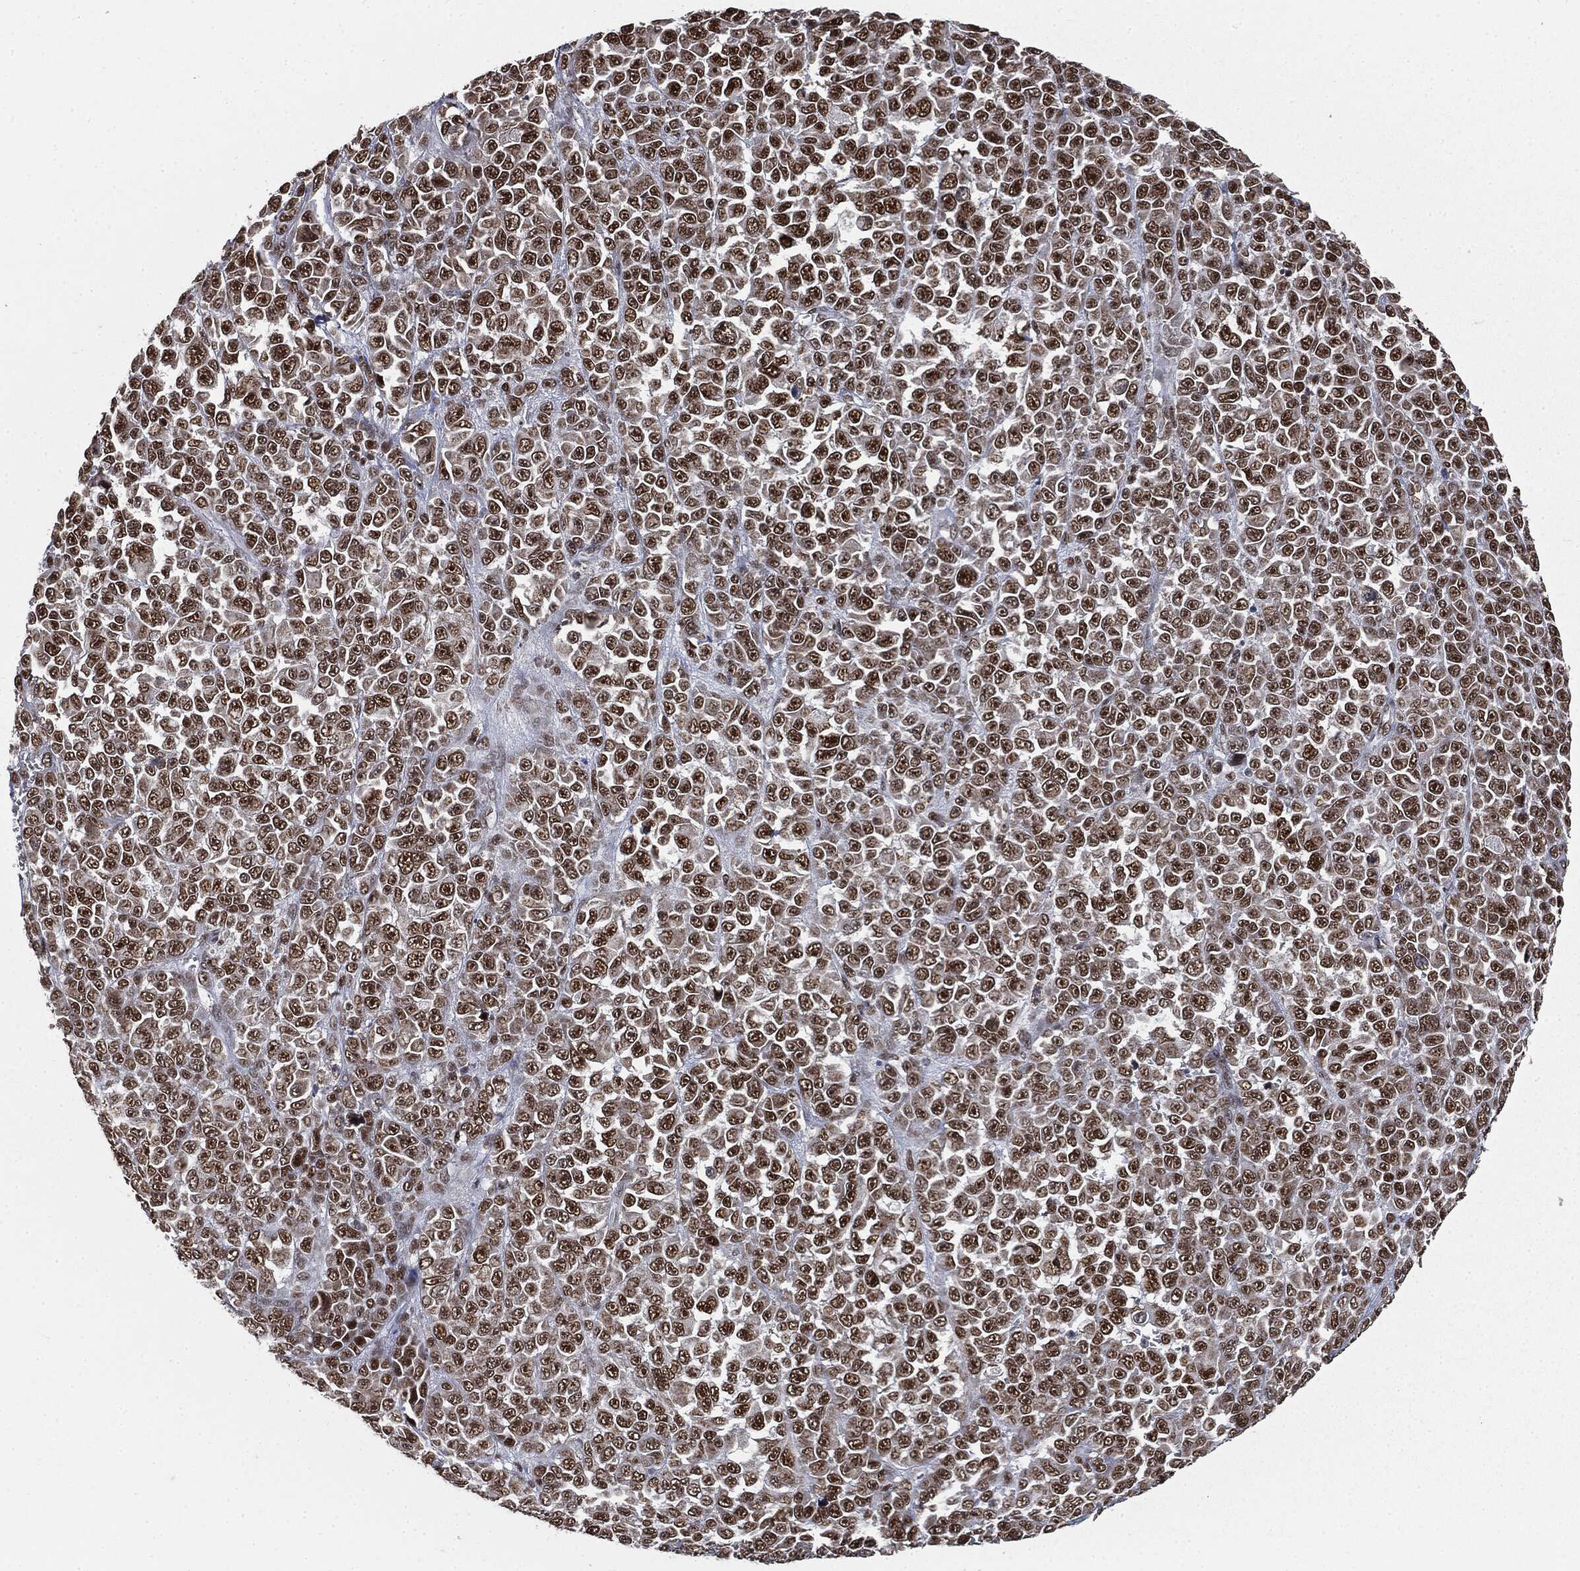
{"staining": {"intensity": "strong", "quantity": ">75%", "location": "nuclear"}, "tissue": "melanoma", "cell_type": "Tumor cells", "image_type": "cancer", "snomed": [{"axis": "morphology", "description": "Malignant melanoma, NOS"}, {"axis": "topography", "description": "Skin"}], "caption": "Tumor cells show strong nuclear expression in about >75% of cells in malignant melanoma.", "gene": "DPH2", "patient": {"sex": "female", "age": 95}}